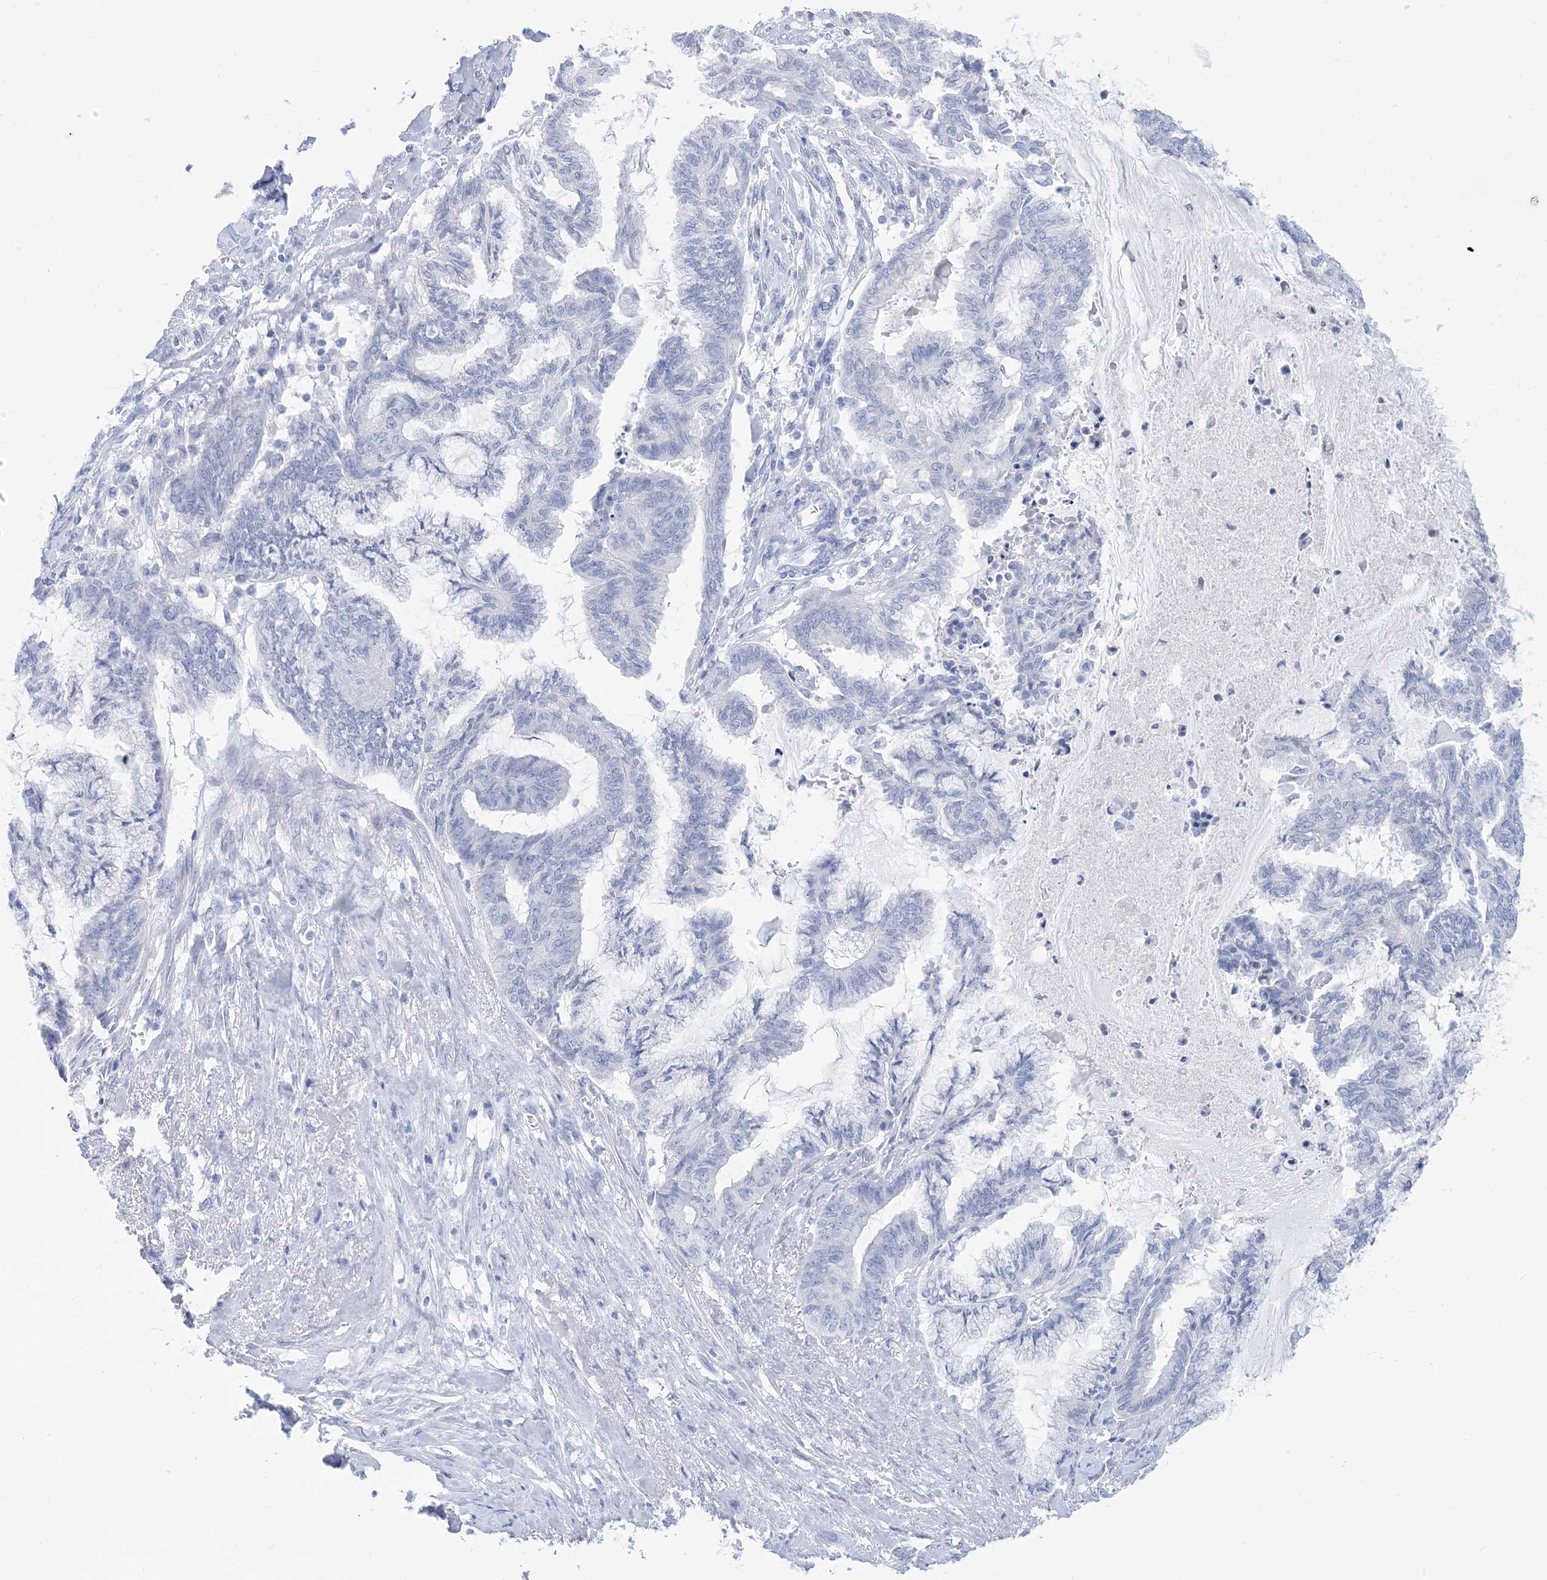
{"staining": {"intensity": "negative", "quantity": "none", "location": "none"}, "tissue": "endometrial cancer", "cell_type": "Tumor cells", "image_type": "cancer", "snomed": [{"axis": "morphology", "description": "Adenocarcinoma, NOS"}, {"axis": "topography", "description": "Endometrium"}], "caption": "Endometrial cancer stained for a protein using IHC displays no staining tumor cells.", "gene": "SH3YL1", "patient": {"sex": "female", "age": 86}}